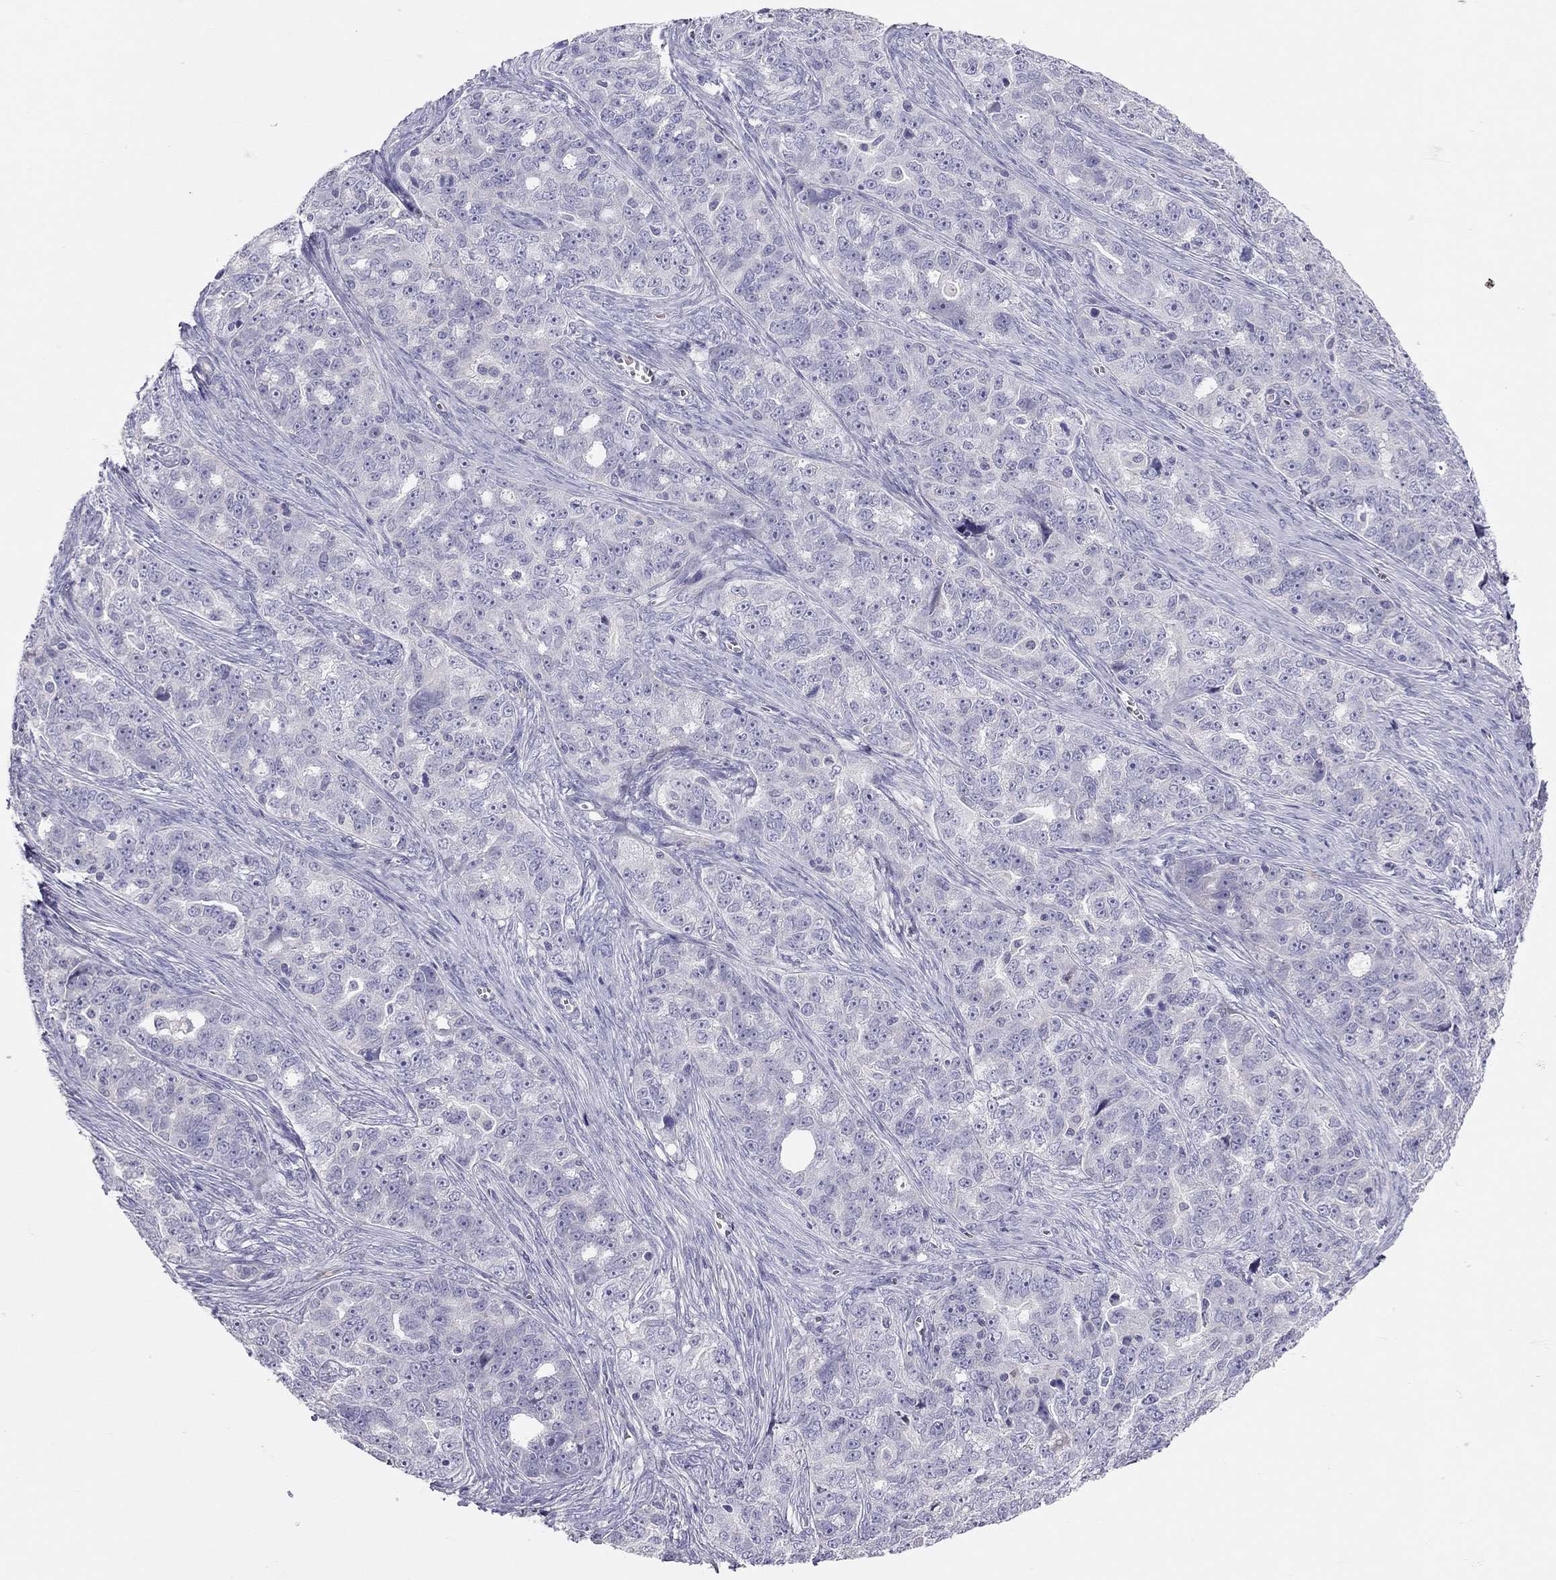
{"staining": {"intensity": "negative", "quantity": "none", "location": "none"}, "tissue": "ovarian cancer", "cell_type": "Tumor cells", "image_type": "cancer", "snomed": [{"axis": "morphology", "description": "Cystadenocarcinoma, serous, NOS"}, {"axis": "topography", "description": "Ovary"}], "caption": "IHC photomicrograph of ovarian cancer (serous cystadenocarcinoma) stained for a protein (brown), which displays no expression in tumor cells.", "gene": "FRMD1", "patient": {"sex": "female", "age": 51}}